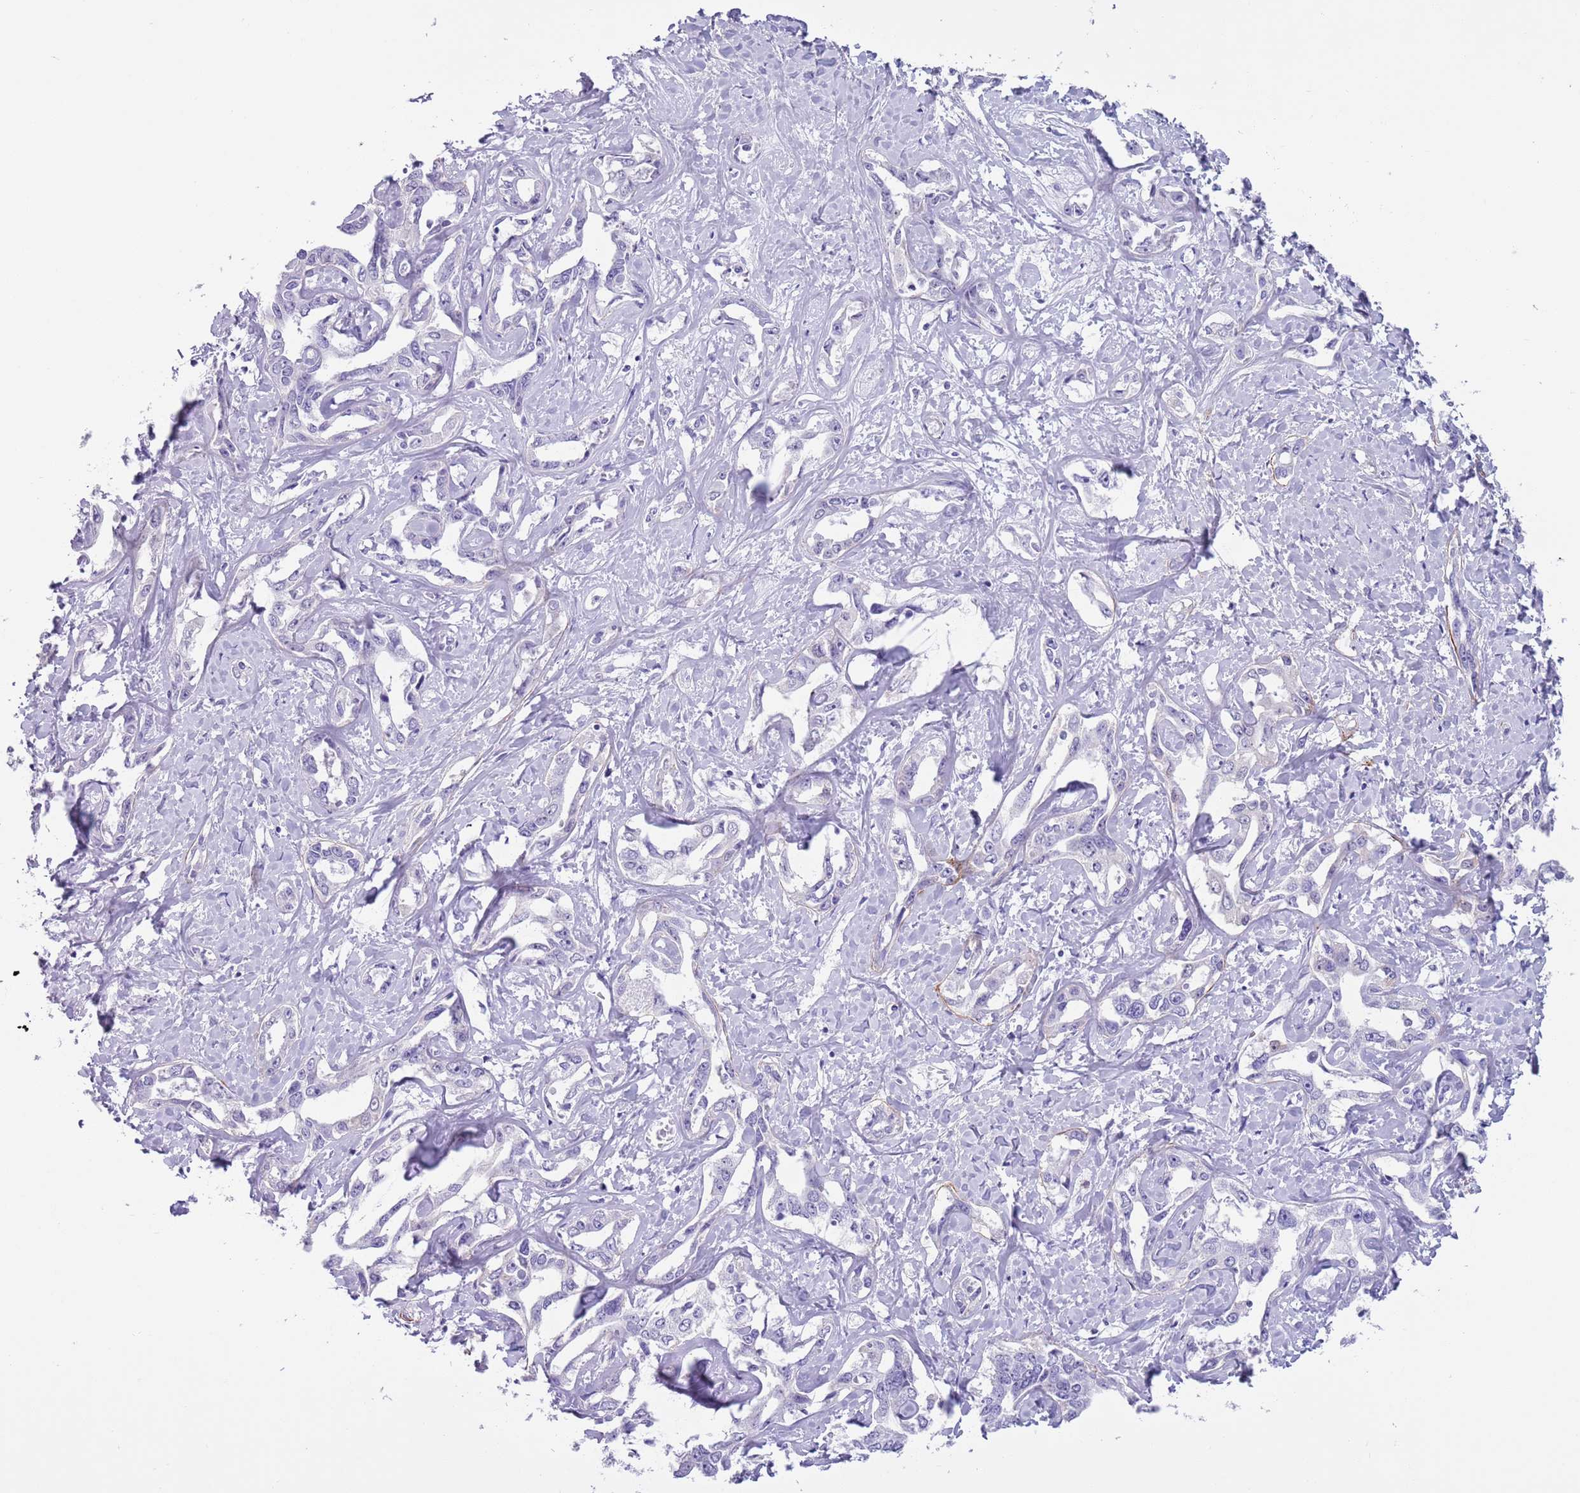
{"staining": {"intensity": "negative", "quantity": "none", "location": "none"}, "tissue": "liver cancer", "cell_type": "Tumor cells", "image_type": "cancer", "snomed": [{"axis": "morphology", "description": "Cholangiocarcinoma"}, {"axis": "topography", "description": "Liver"}], "caption": "An image of human cholangiocarcinoma (liver) is negative for staining in tumor cells.", "gene": "PFKFB2", "patient": {"sex": "male", "age": 59}}